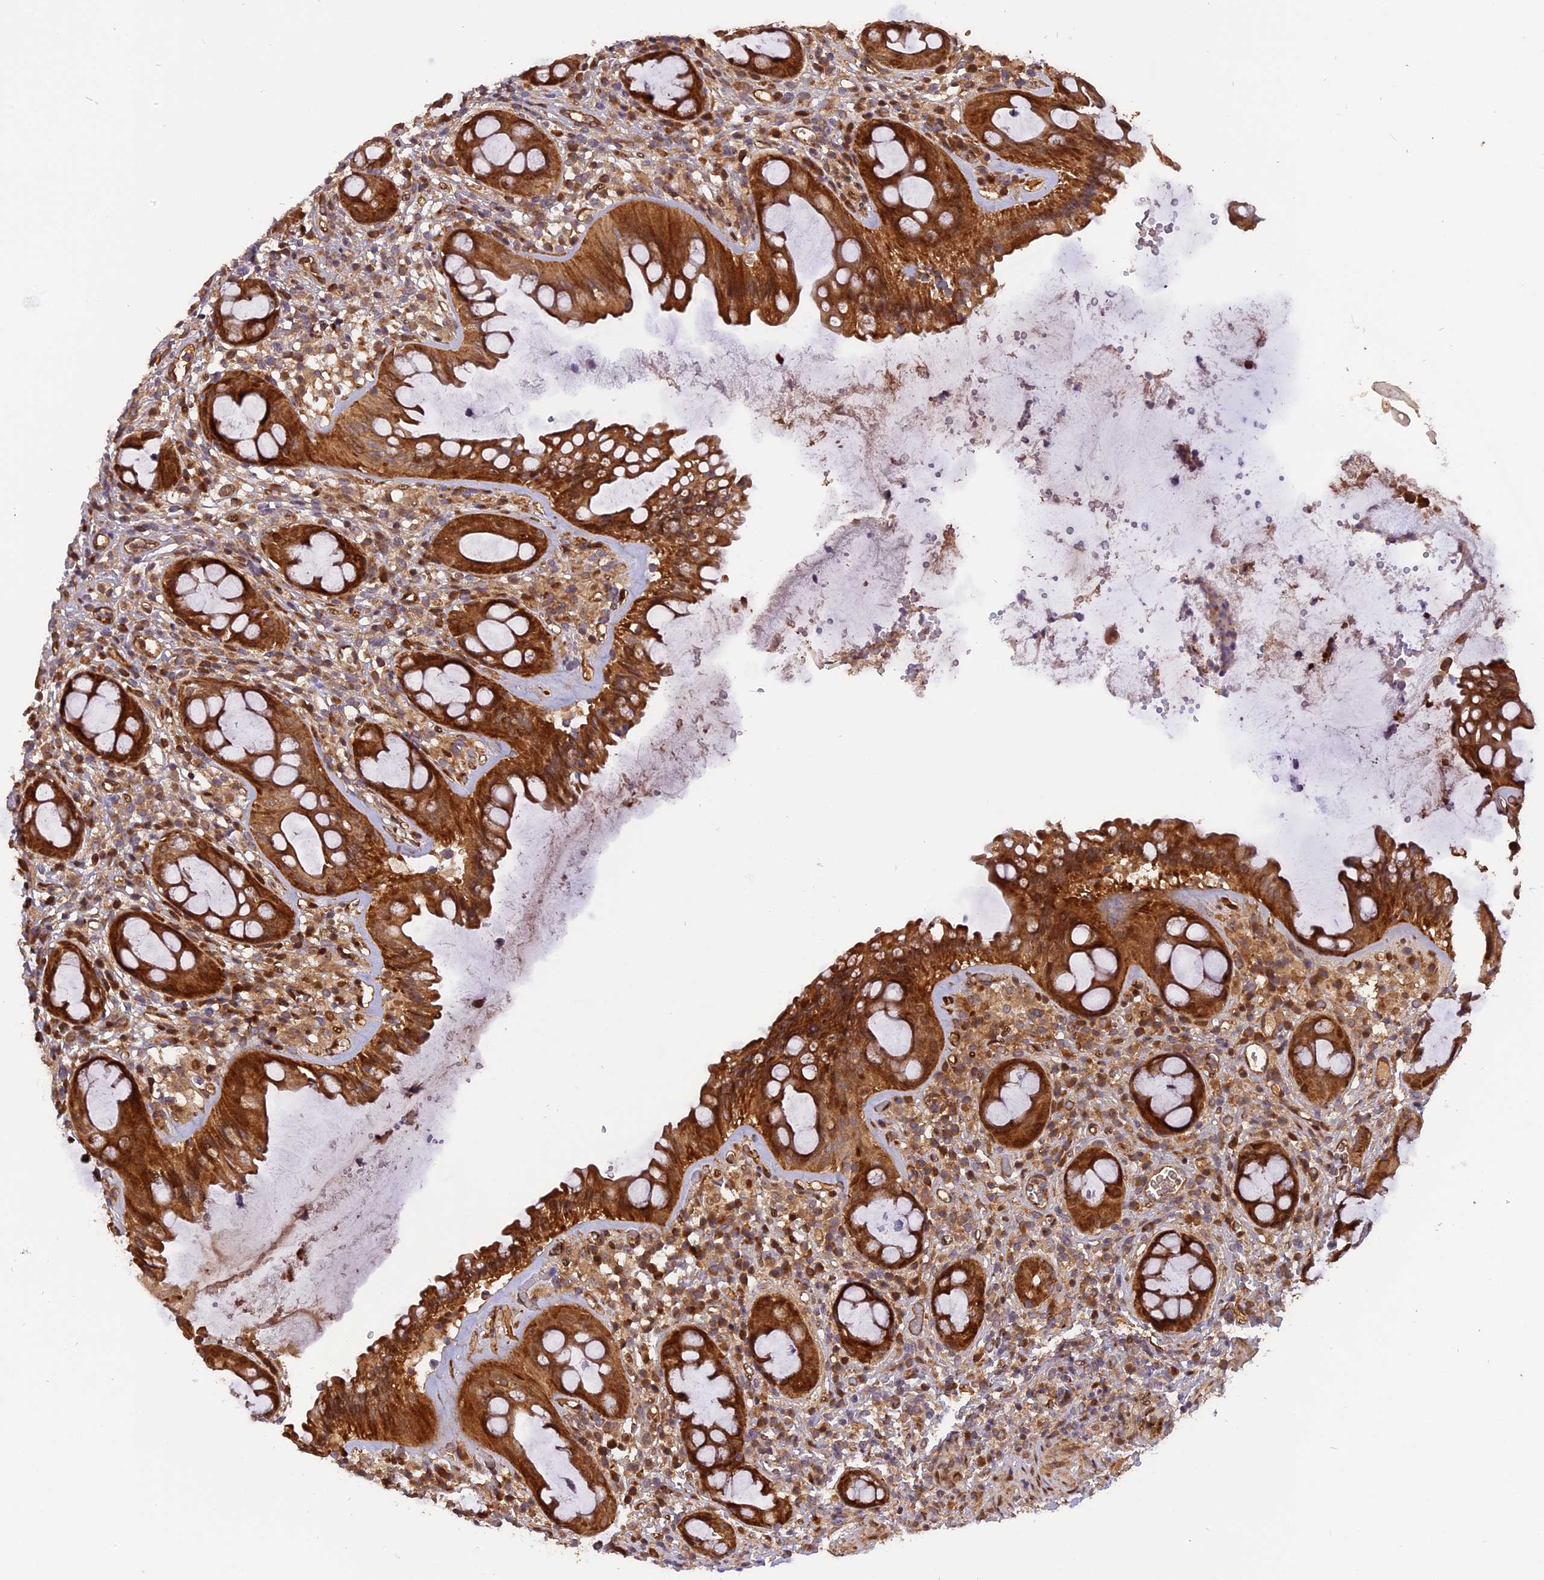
{"staining": {"intensity": "strong", "quantity": ">75%", "location": "cytoplasmic/membranous,nuclear"}, "tissue": "rectum", "cell_type": "Glandular cells", "image_type": "normal", "snomed": [{"axis": "morphology", "description": "Normal tissue, NOS"}, {"axis": "topography", "description": "Rectum"}], "caption": "Immunohistochemistry (IHC) of normal human rectum demonstrates high levels of strong cytoplasmic/membranous,nuclear staining in approximately >75% of glandular cells. The protein of interest is stained brown, and the nuclei are stained in blue (DAB (3,3'-diaminobenzidine) IHC with brightfield microscopy, high magnification).", "gene": "MICALL1", "patient": {"sex": "female", "age": 57}}